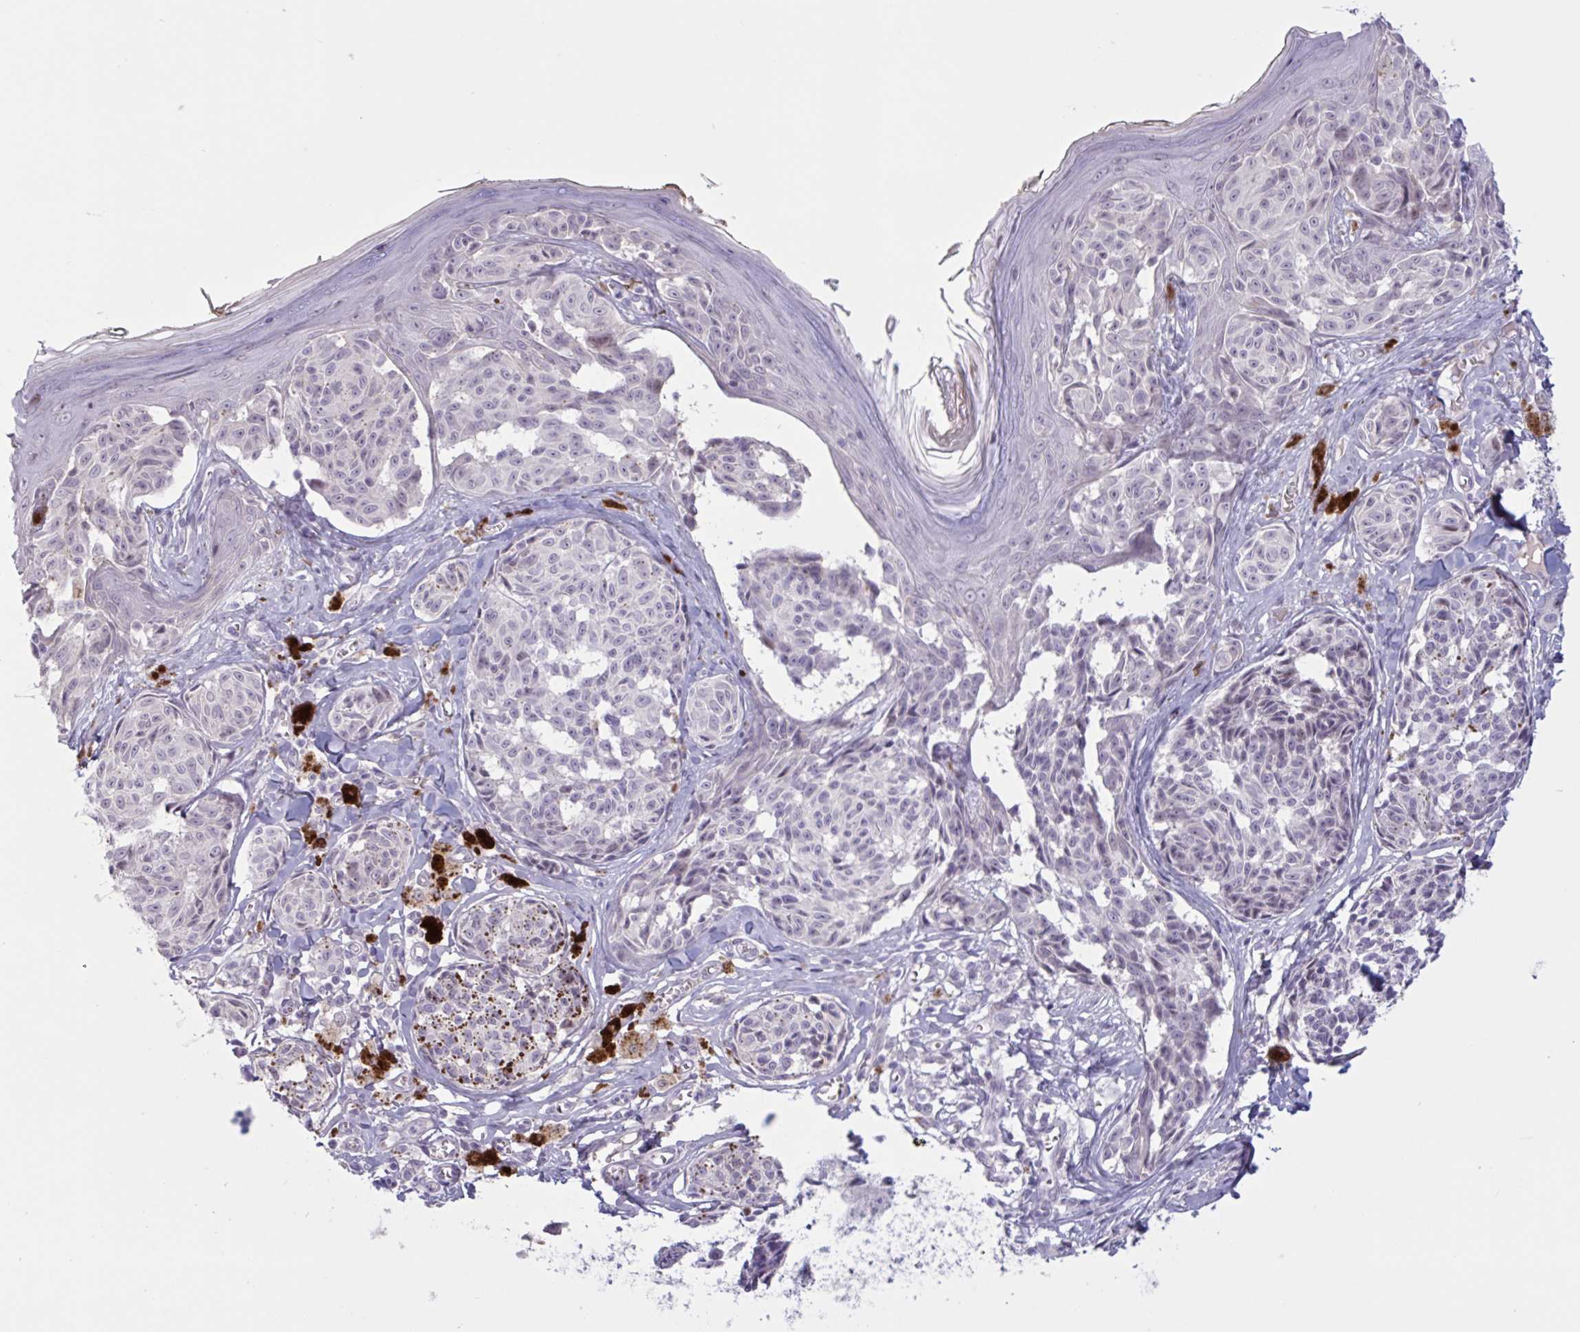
{"staining": {"intensity": "negative", "quantity": "none", "location": "none"}, "tissue": "melanoma", "cell_type": "Tumor cells", "image_type": "cancer", "snomed": [{"axis": "morphology", "description": "Malignant melanoma, NOS"}, {"axis": "topography", "description": "Skin"}], "caption": "DAB (3,3'-diaminobenzidine) immunohistochemical staining of malignant melanoma displays no significant positivity in tumor cells.", "gene": "RFPL4B", "patient": {"sex": "female", "age": 43}}